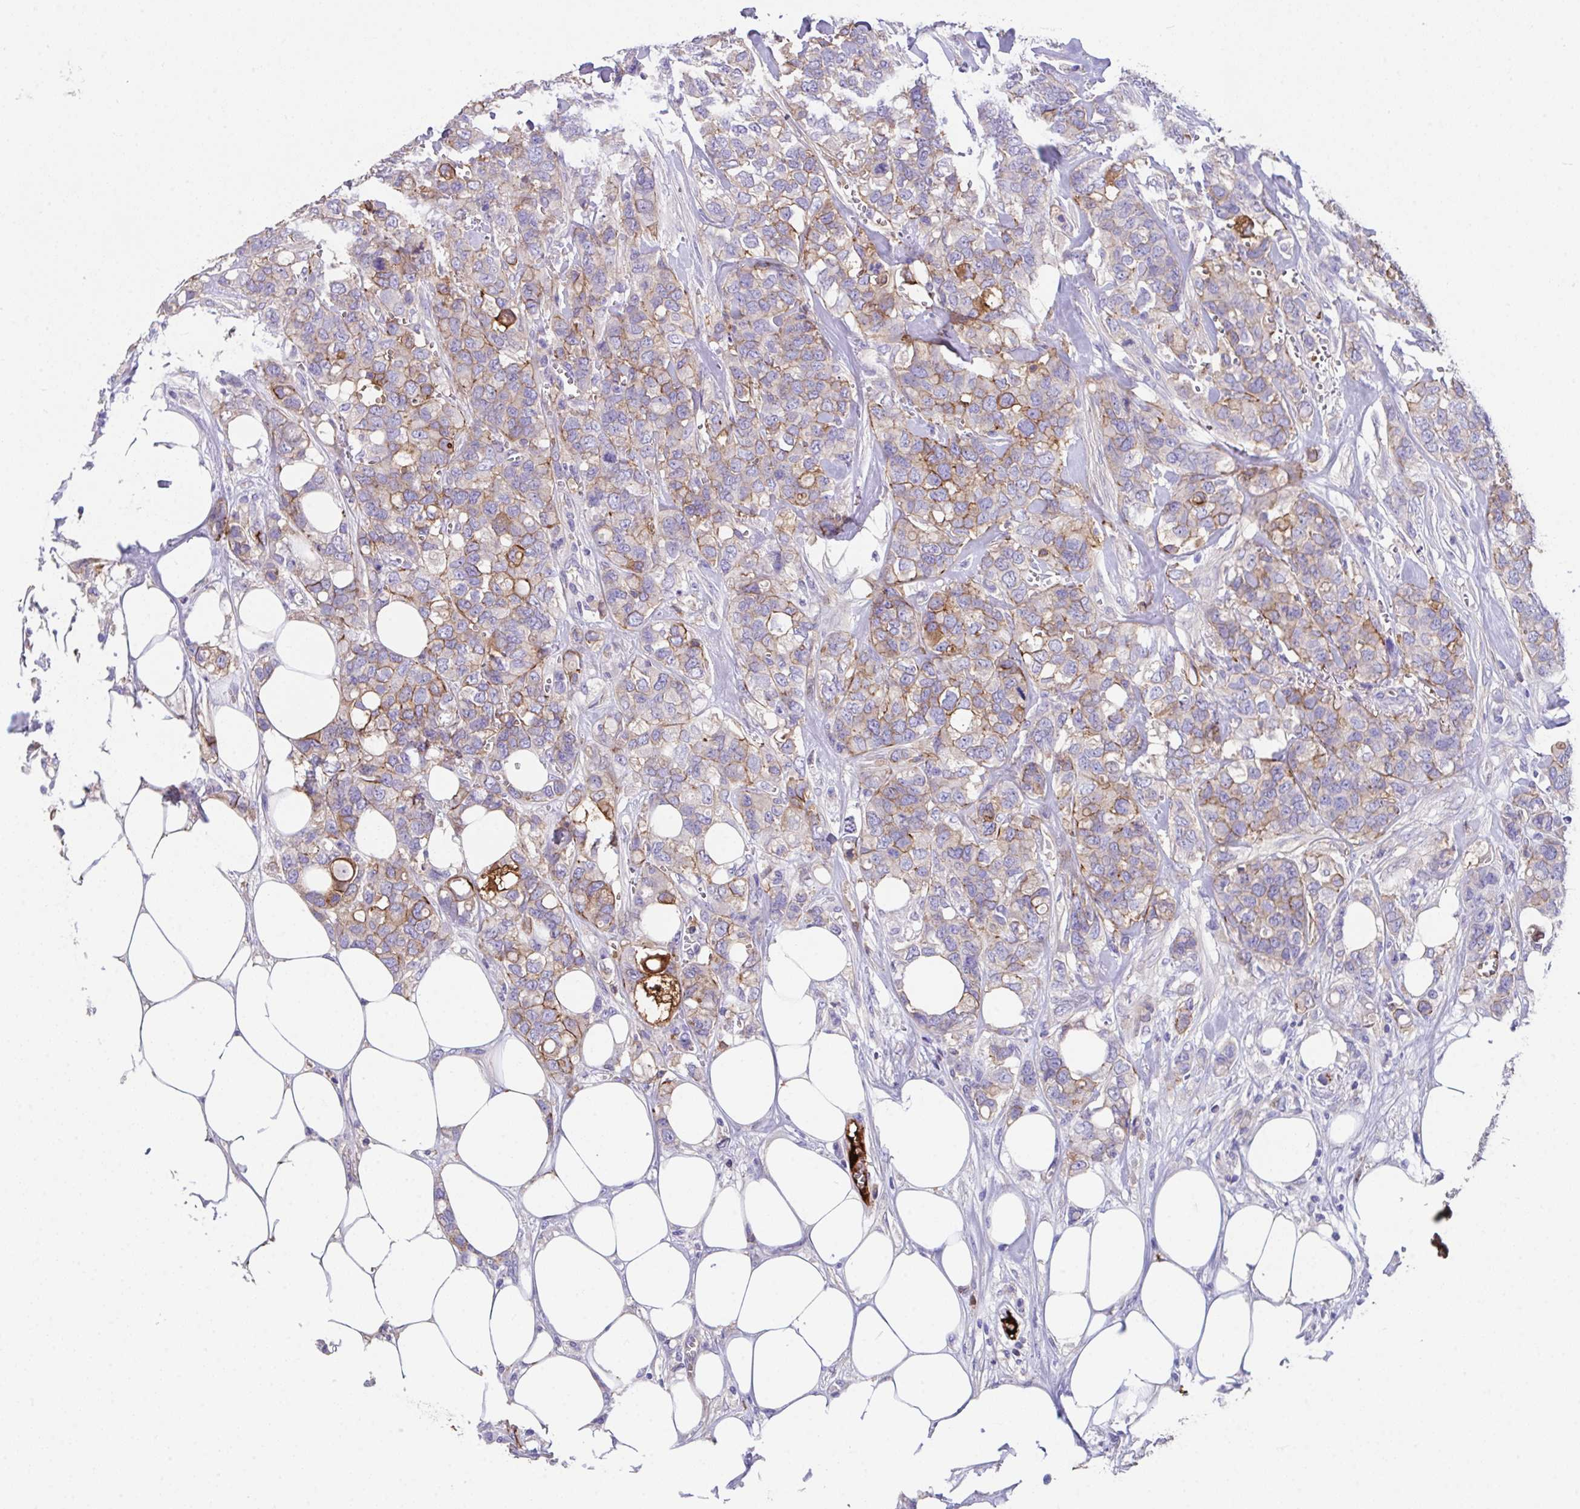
{"staining": {"intensity": "moderate", "quantity": "25%-75%", "location": "cytoplasmic/membranous"}, "tissue": "breast cancer", "cell_type": "Tumor cells", "image_type": "cancer", "snomed": [{"axis": "morphology", "description": "Lobular carcinoma"}, {"axis": "topography", "description": "Breast"}], "caption": "Tumor cells display medium levels of moderate cytoplasmic/membranous positivity in about 25%-75% of cells in human breast cancer (lobular carcinoma).", "gene": "ZNF813", "patient": {"sex": "female", "age": 91}}